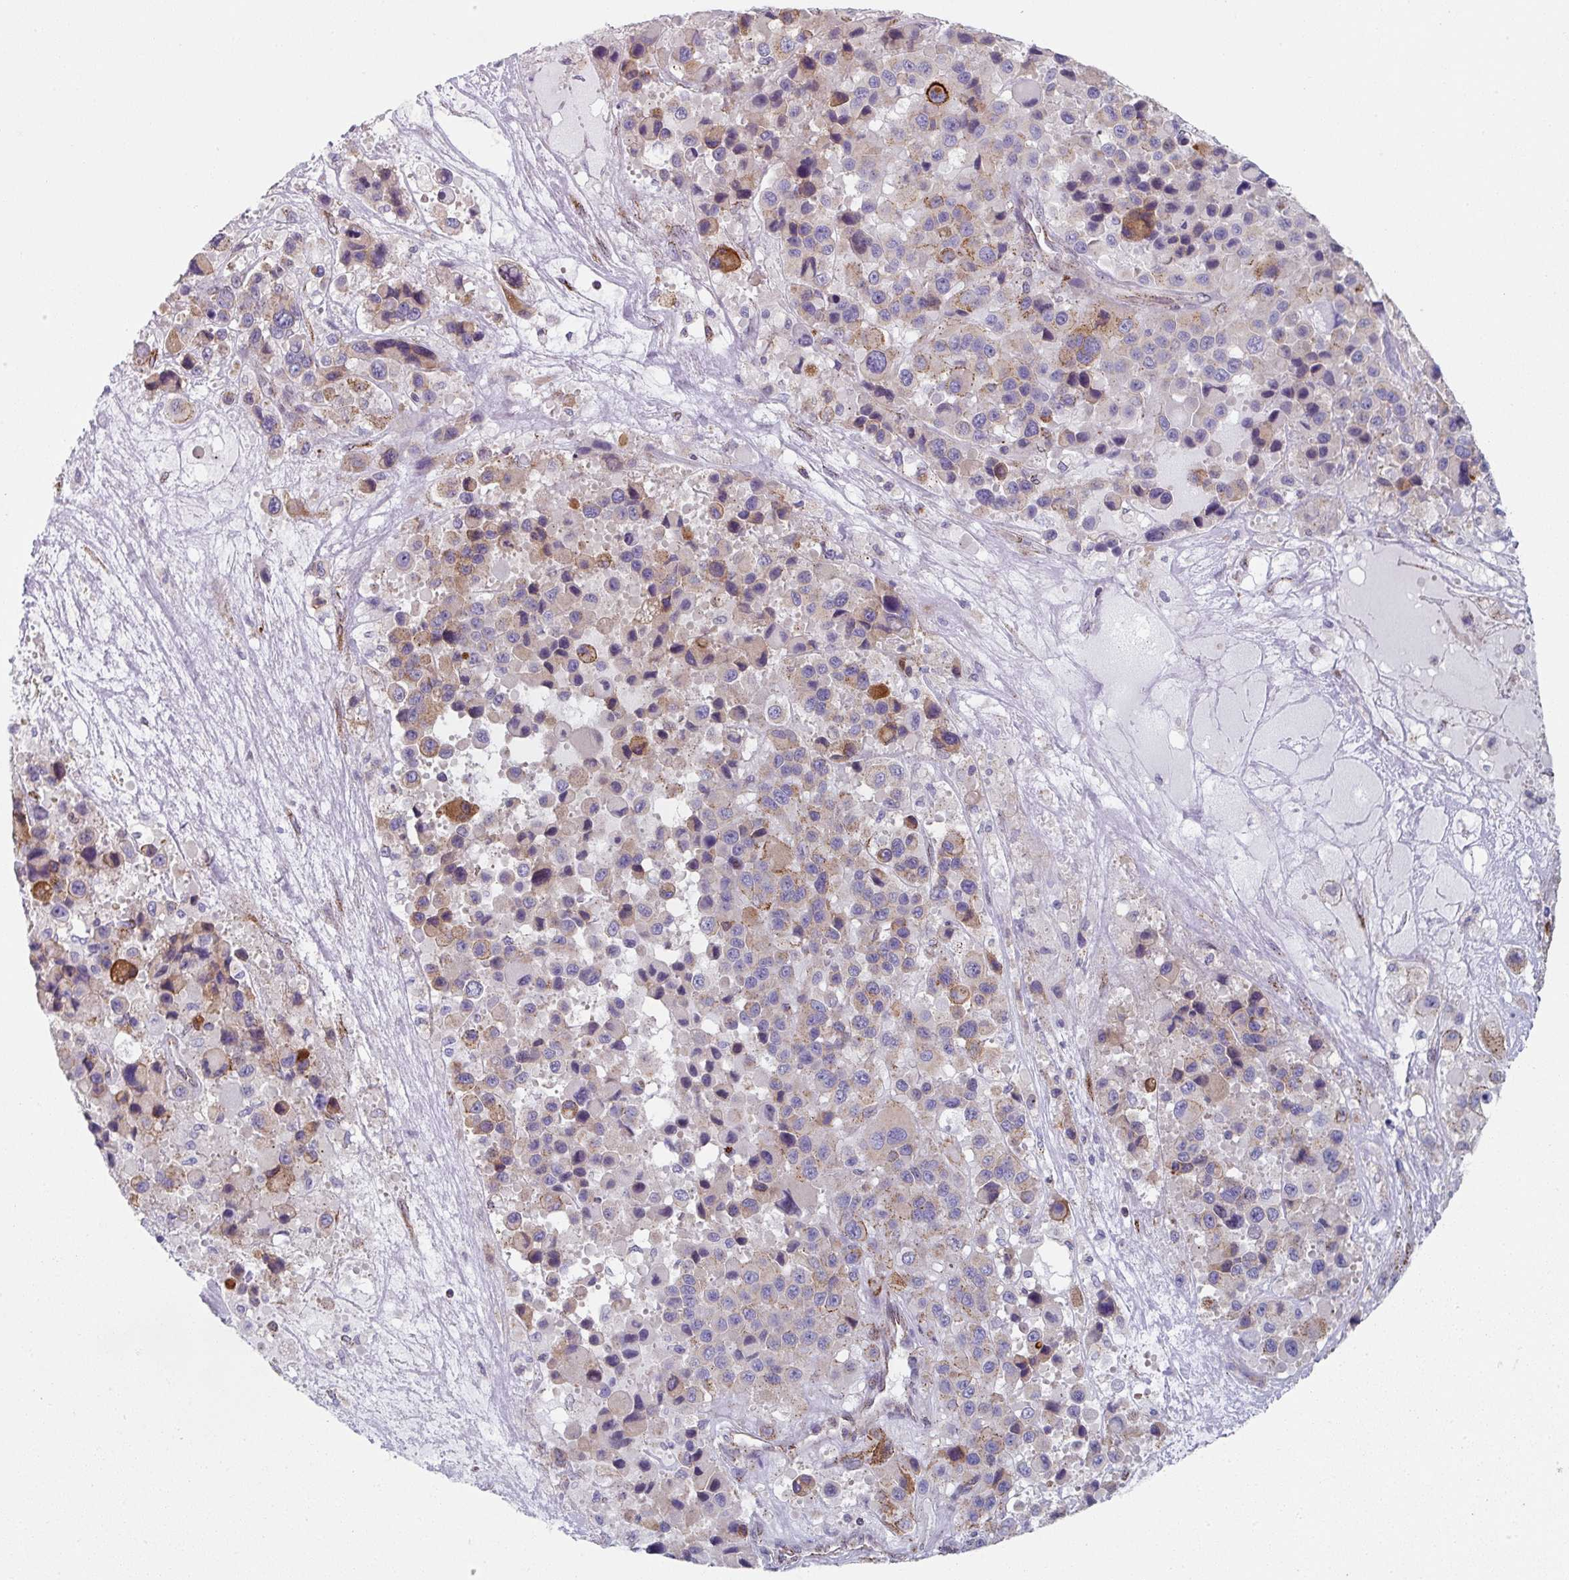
{"staining": {"intensity": "moderate", "quantity": "25%-75%", "location": "cytoplasmic/membranous"}, "tissue": "melanoma", "cell_type": "Tumor cells", "image_type": "cancer", "snomed": [{"axis": "morphology", "description": "Malignant melanoma, Metastatic site"}, {"axis": "topography", "description": "Lymph node"}], "caption": "Protein staining of melanoma tissue exhibits moderate cytoplasmic/membranous positivity in about 25%-75% of tumor cells.", "gene": "CCDC85B", "patient": {"sex": "female", "age": 65}}